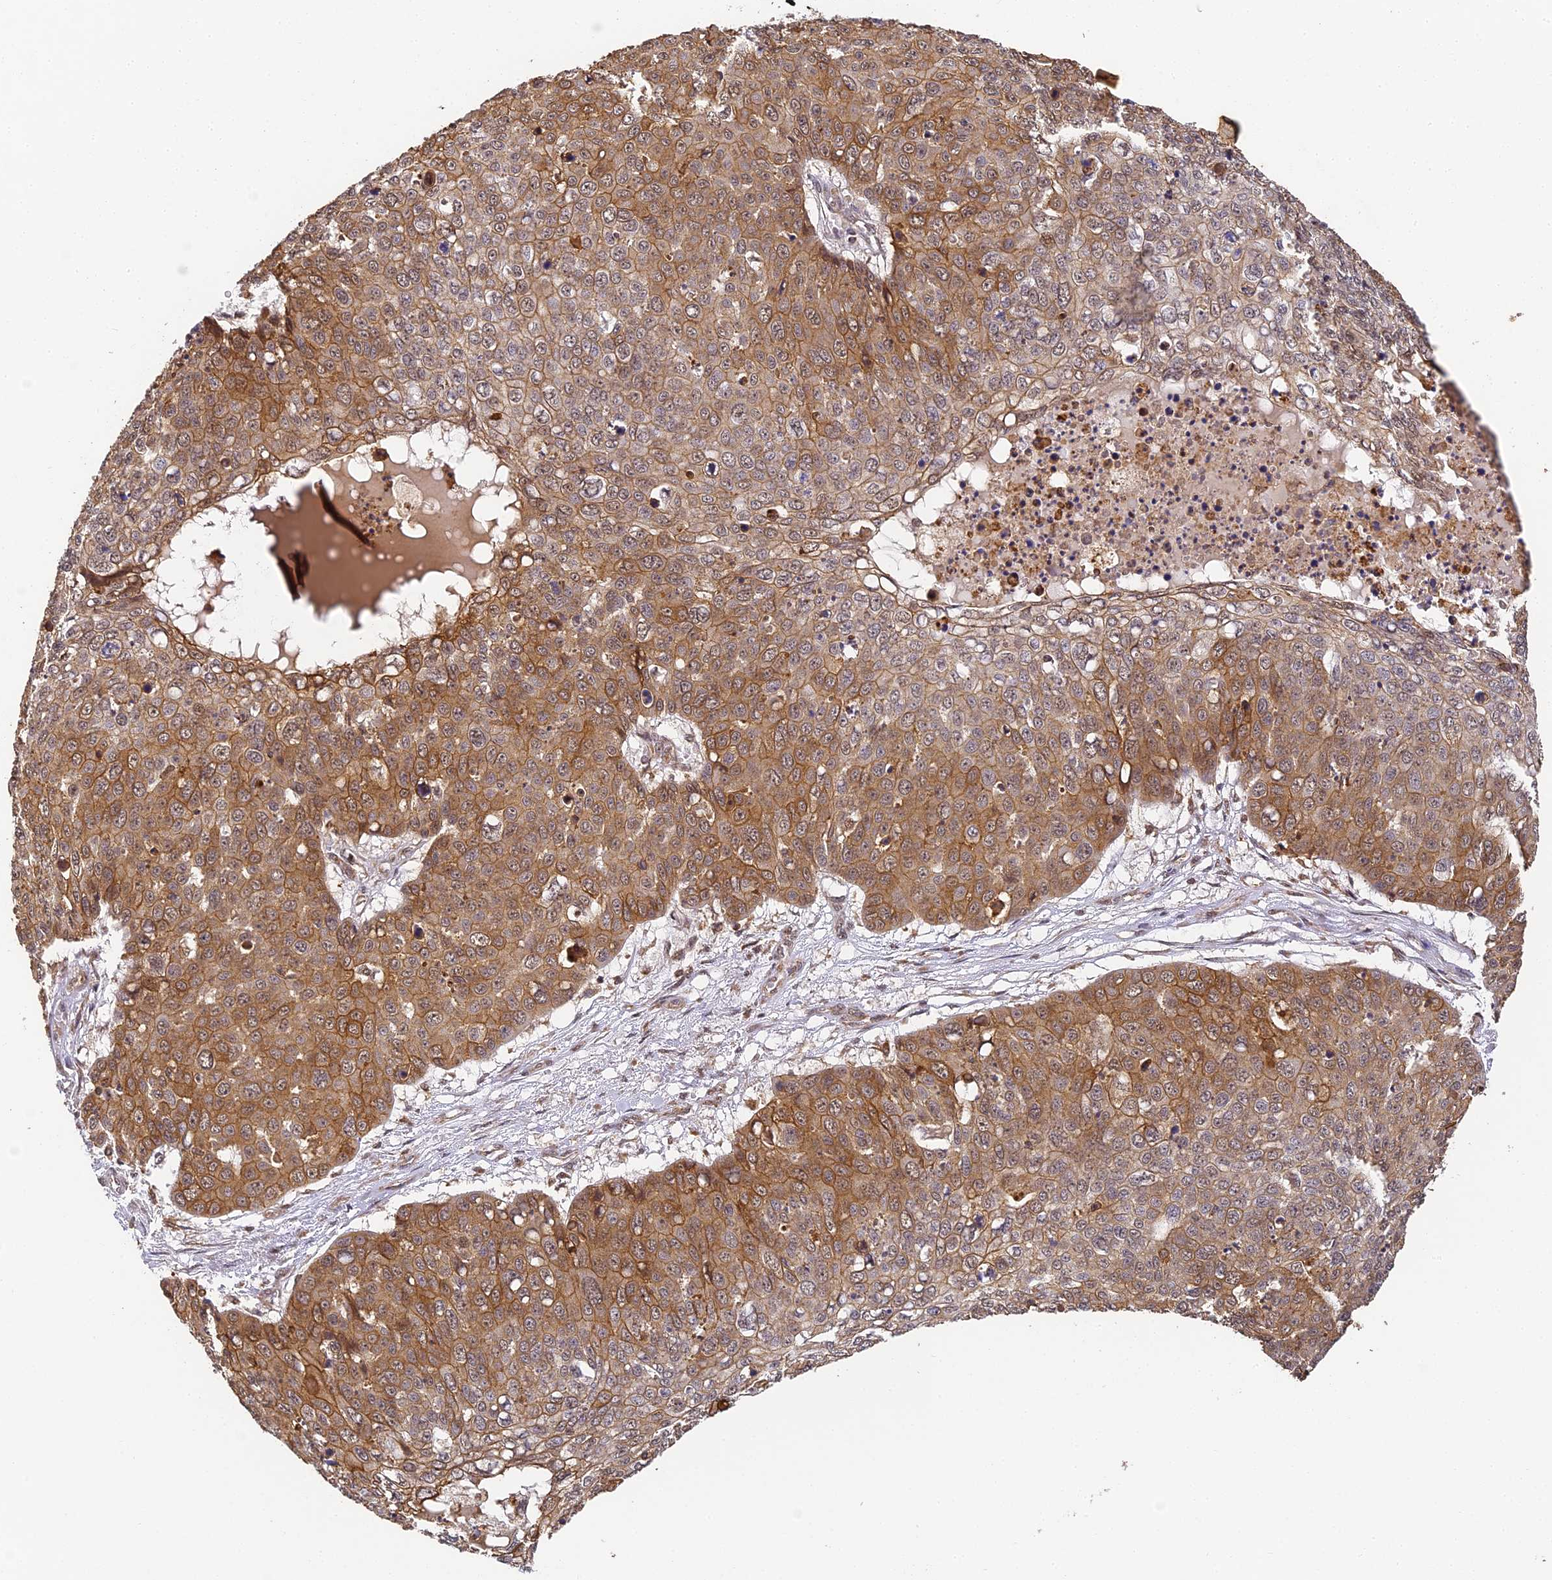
{"staining": {"intensity": "moderate", "quantity": ">75%", "location": "cytoplasmic/membranous"}, "tissue": "skin cancer", "cell_type": "Tumor cells", "image_type": "cancer", "snomed": [{"axis": "morphology", "description": "Squamous cell carcinoma, NOS"}, {"axis": "topography", "description": "Skin"}], "caption": "Immunohistochemistry (DAB (3,3'-diaminobenzidine)) staining of human squamous cell carcinoma (skin) displays moderate cytoplasmic/membranous protein expression in approximately >75% of tumor cells. (DAB IHC, brown staining for protein, blue staining for nuclei).", "gene": "ZNF443", "patient": {"sex": "male", "age": 71}}